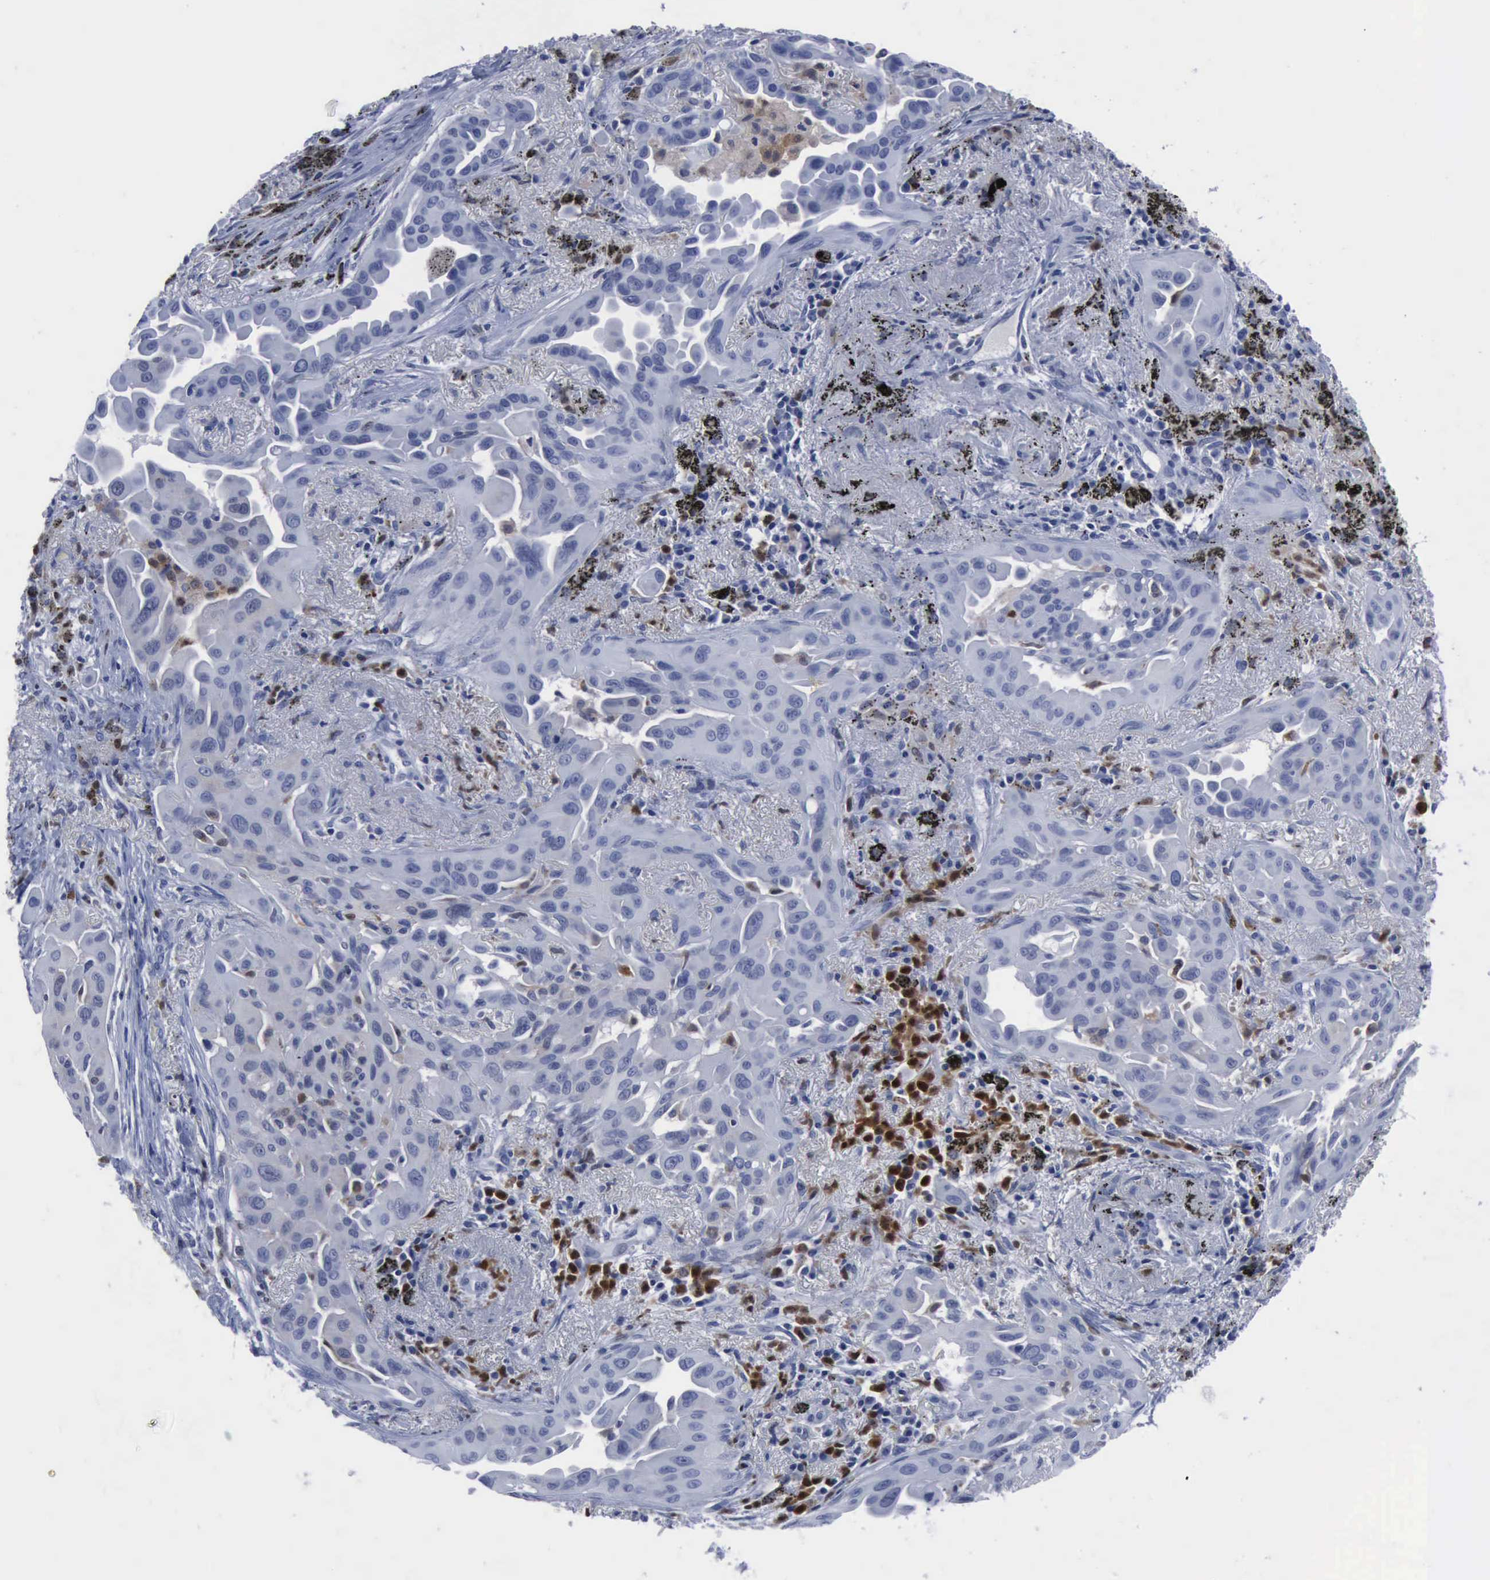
{"staining": {"intensity": "weak", "quantity": "<25%", "location": "cytoplasmic/membranous"}, "tissue": "lung cancer", "cell_type": "Tumor cells", "image_type": "cancer", "snomed": [{"axis": "morphology", "description": "Adenocarcinoma, NOS"}, {"axis": "topography", "description": "Lung"}], "caption": "IHC image of lung cancer stained for a protein (brown), which reveals no expression in tumor cells.", "gene": "CSTA", "patient": {"sex": "male", "age": 68}}